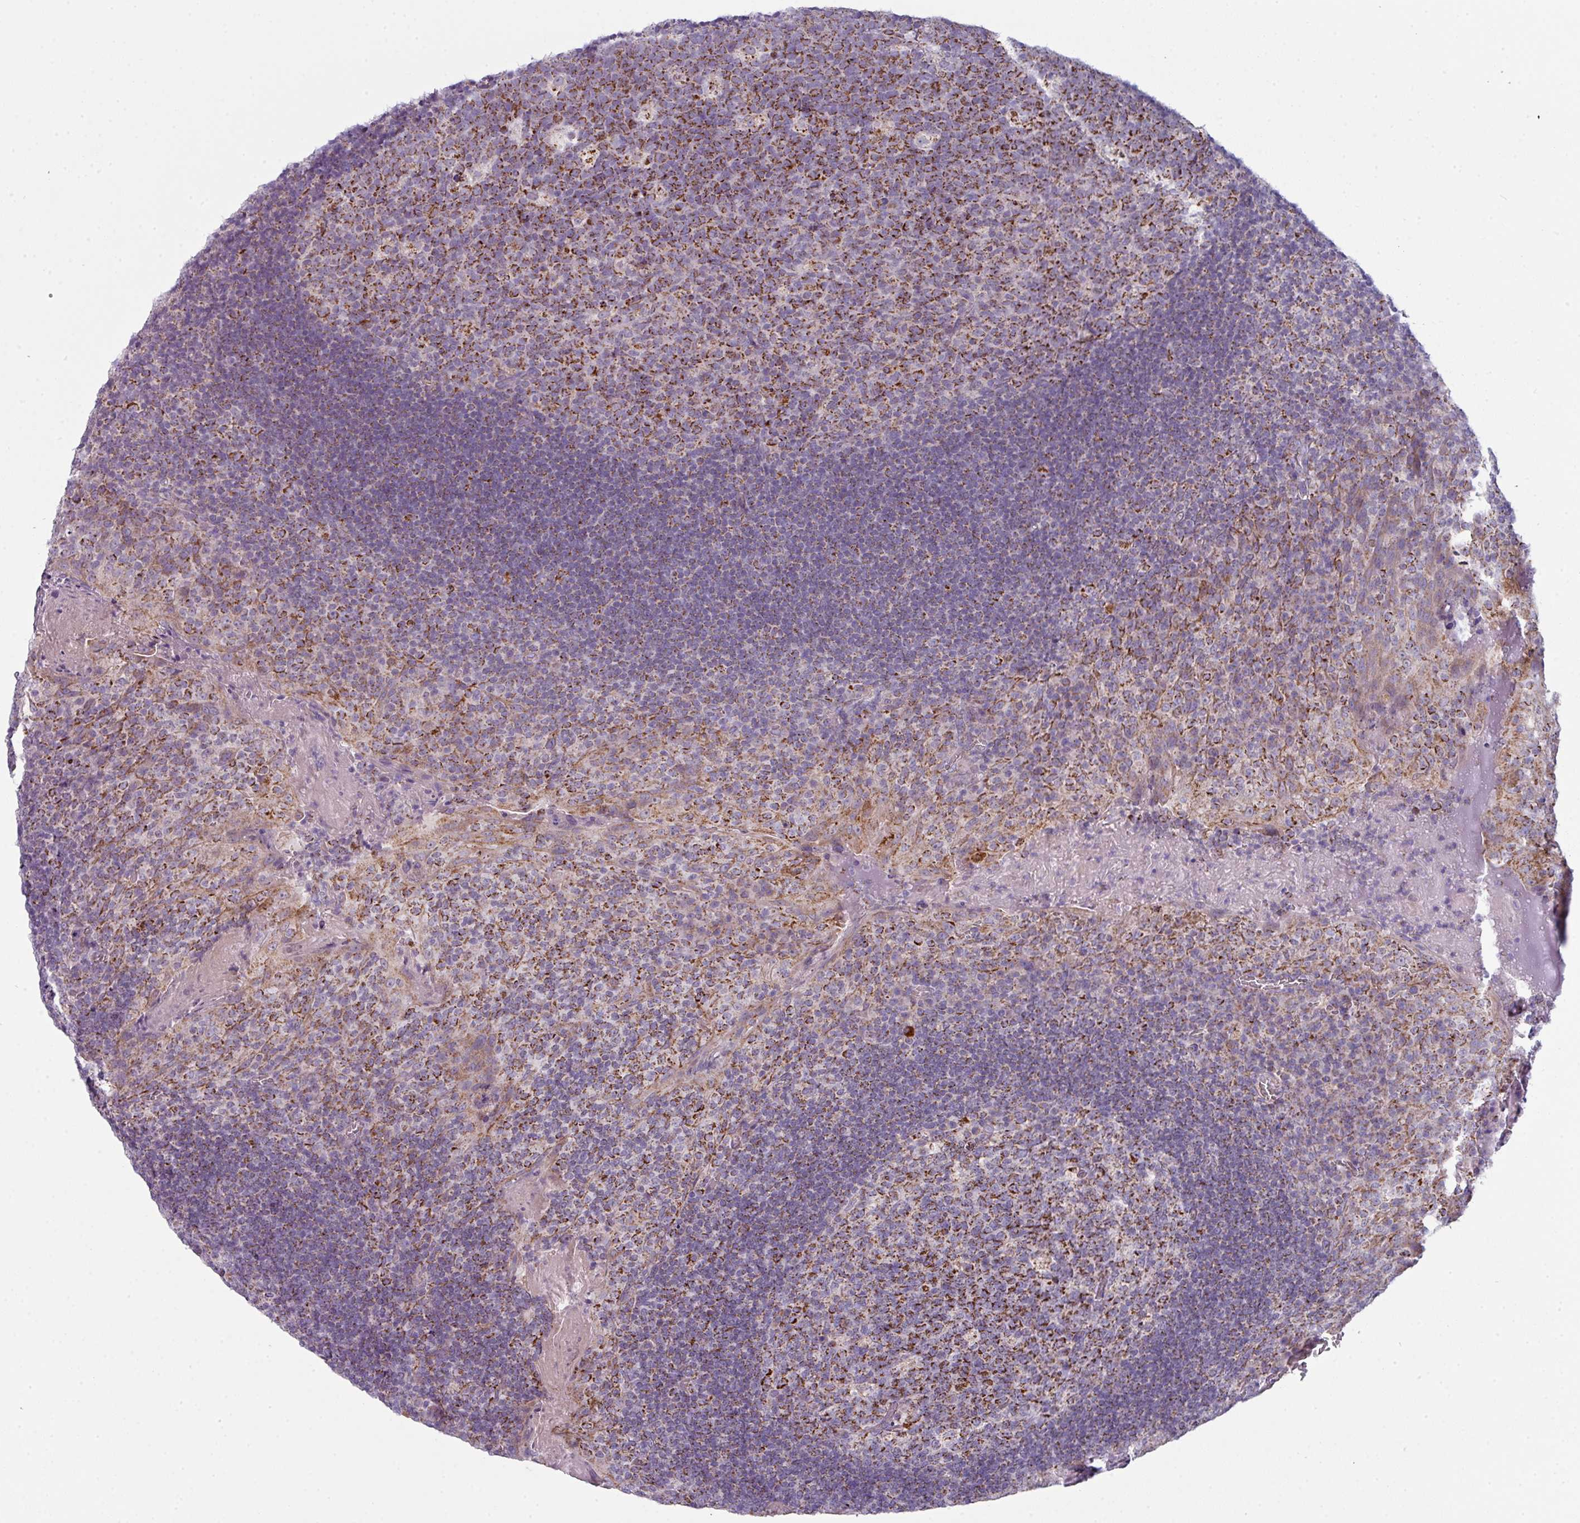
{"staining": {"intensity": "strong", "quantity": ">75%", "location": "cytoplasmic/membranous"}, "tissue": "tonsil", "cell_type": "Germinal center cells", "image_type": "normal", "snomed": [{"axis": "morphology", "description": "Normal tissue, NOS"}, {"axis": "topography", "description": "Tonsil"}], "caption": "Tonsil stained with a brown dye exhibits strong cytoplasmic/membranous positive expression in approximately >75% of germinal center cells.", "gene": "ZNF615", "patient": {"sex": "male", "age": 17}}